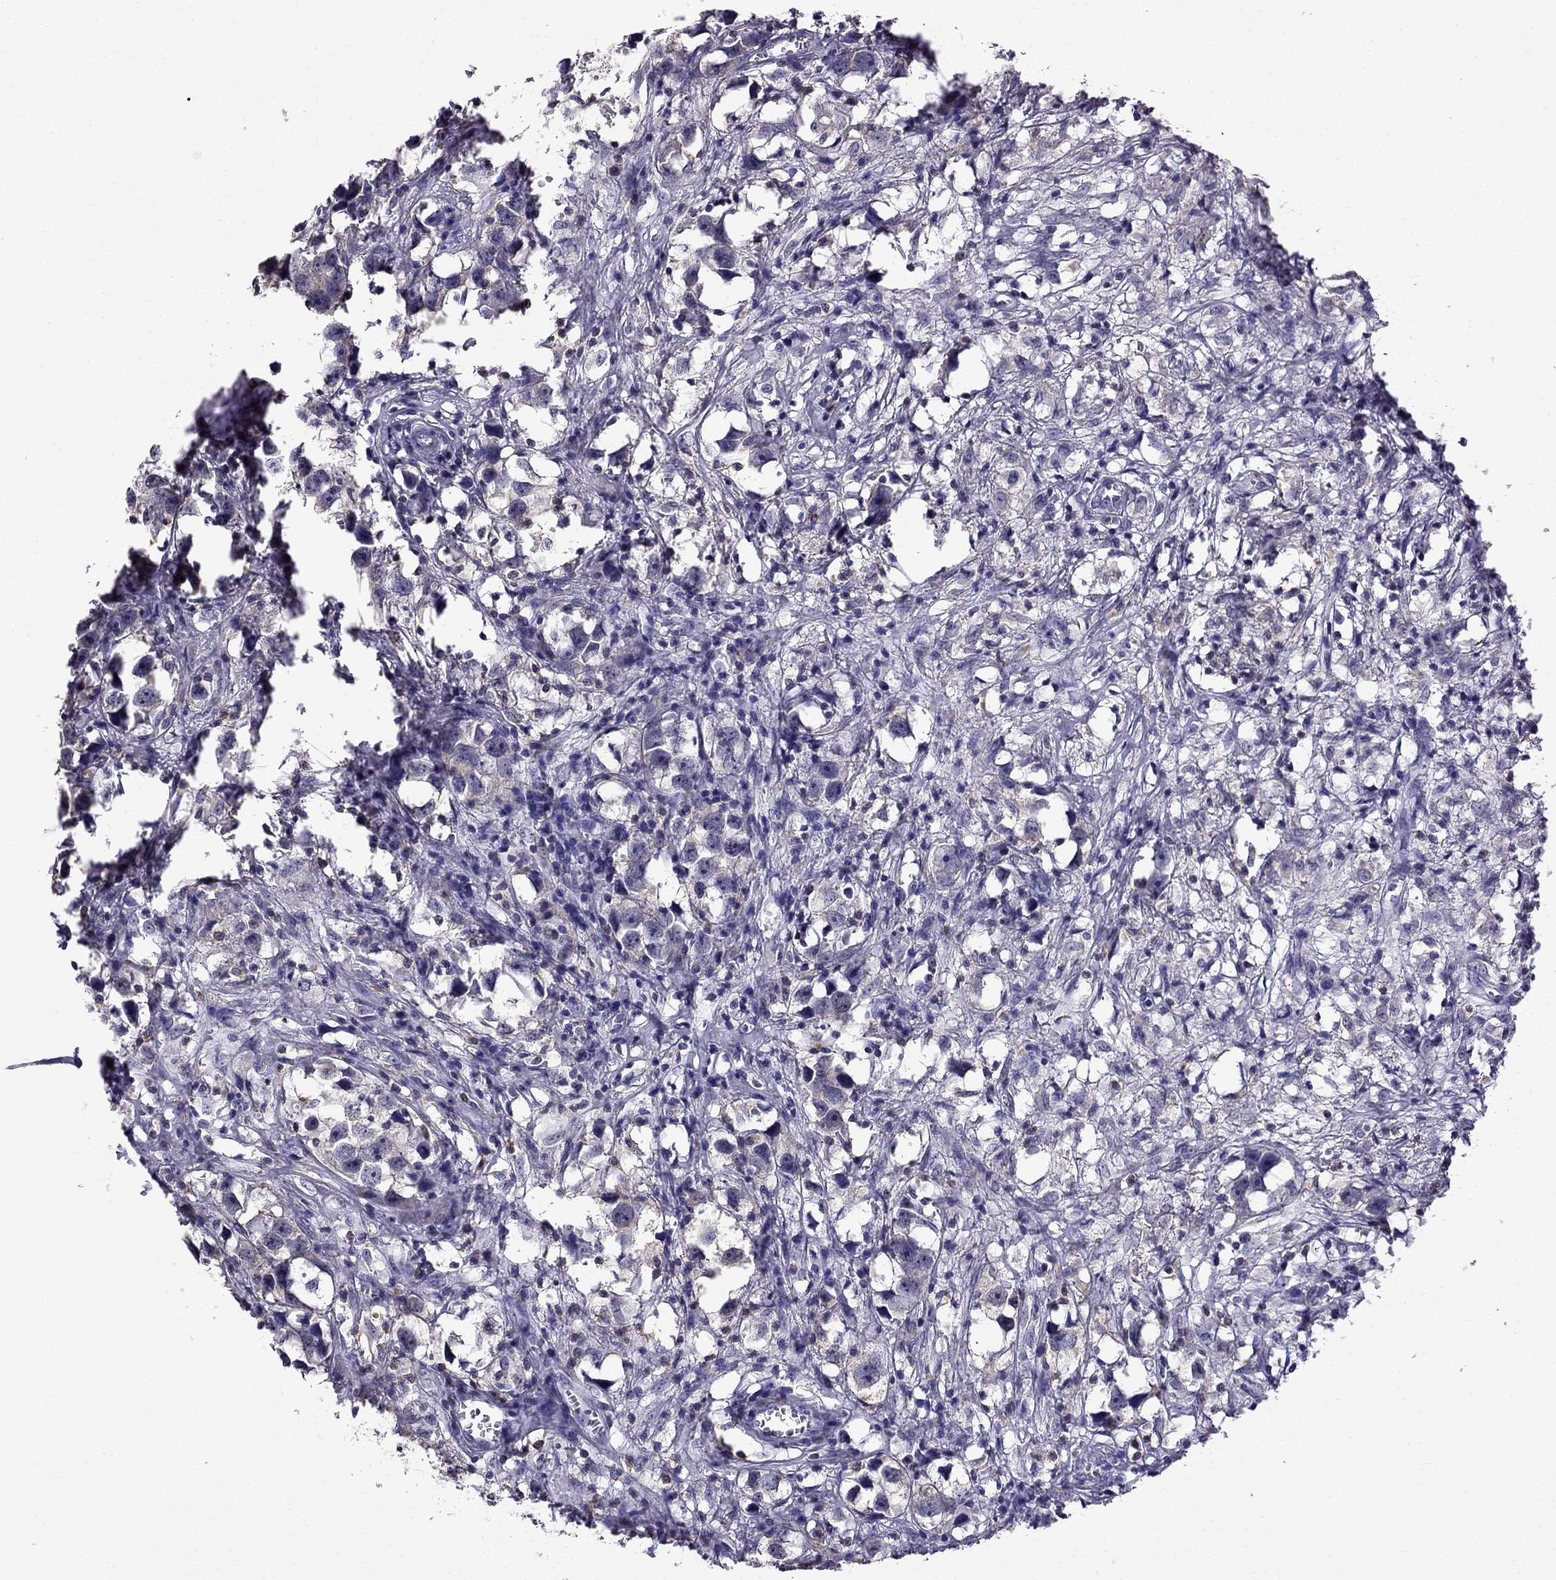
{"staining": {"intensity": "negative", "quantity": "none", "location": "none"}, "tissue": "testis cancer", "cell_type": "Tumor cells", "image_type": "cancer", "snomed": [{"axis": "morphology", "description": "Seminoma, NOS"}, {"axis": "topography", "description": "Testis"}], "caption": "A histopathology image of human testis seminoma is negative for staining in tumor cells.", "gene": "CCK", "patient": {"sex": "male", "age": 49}}